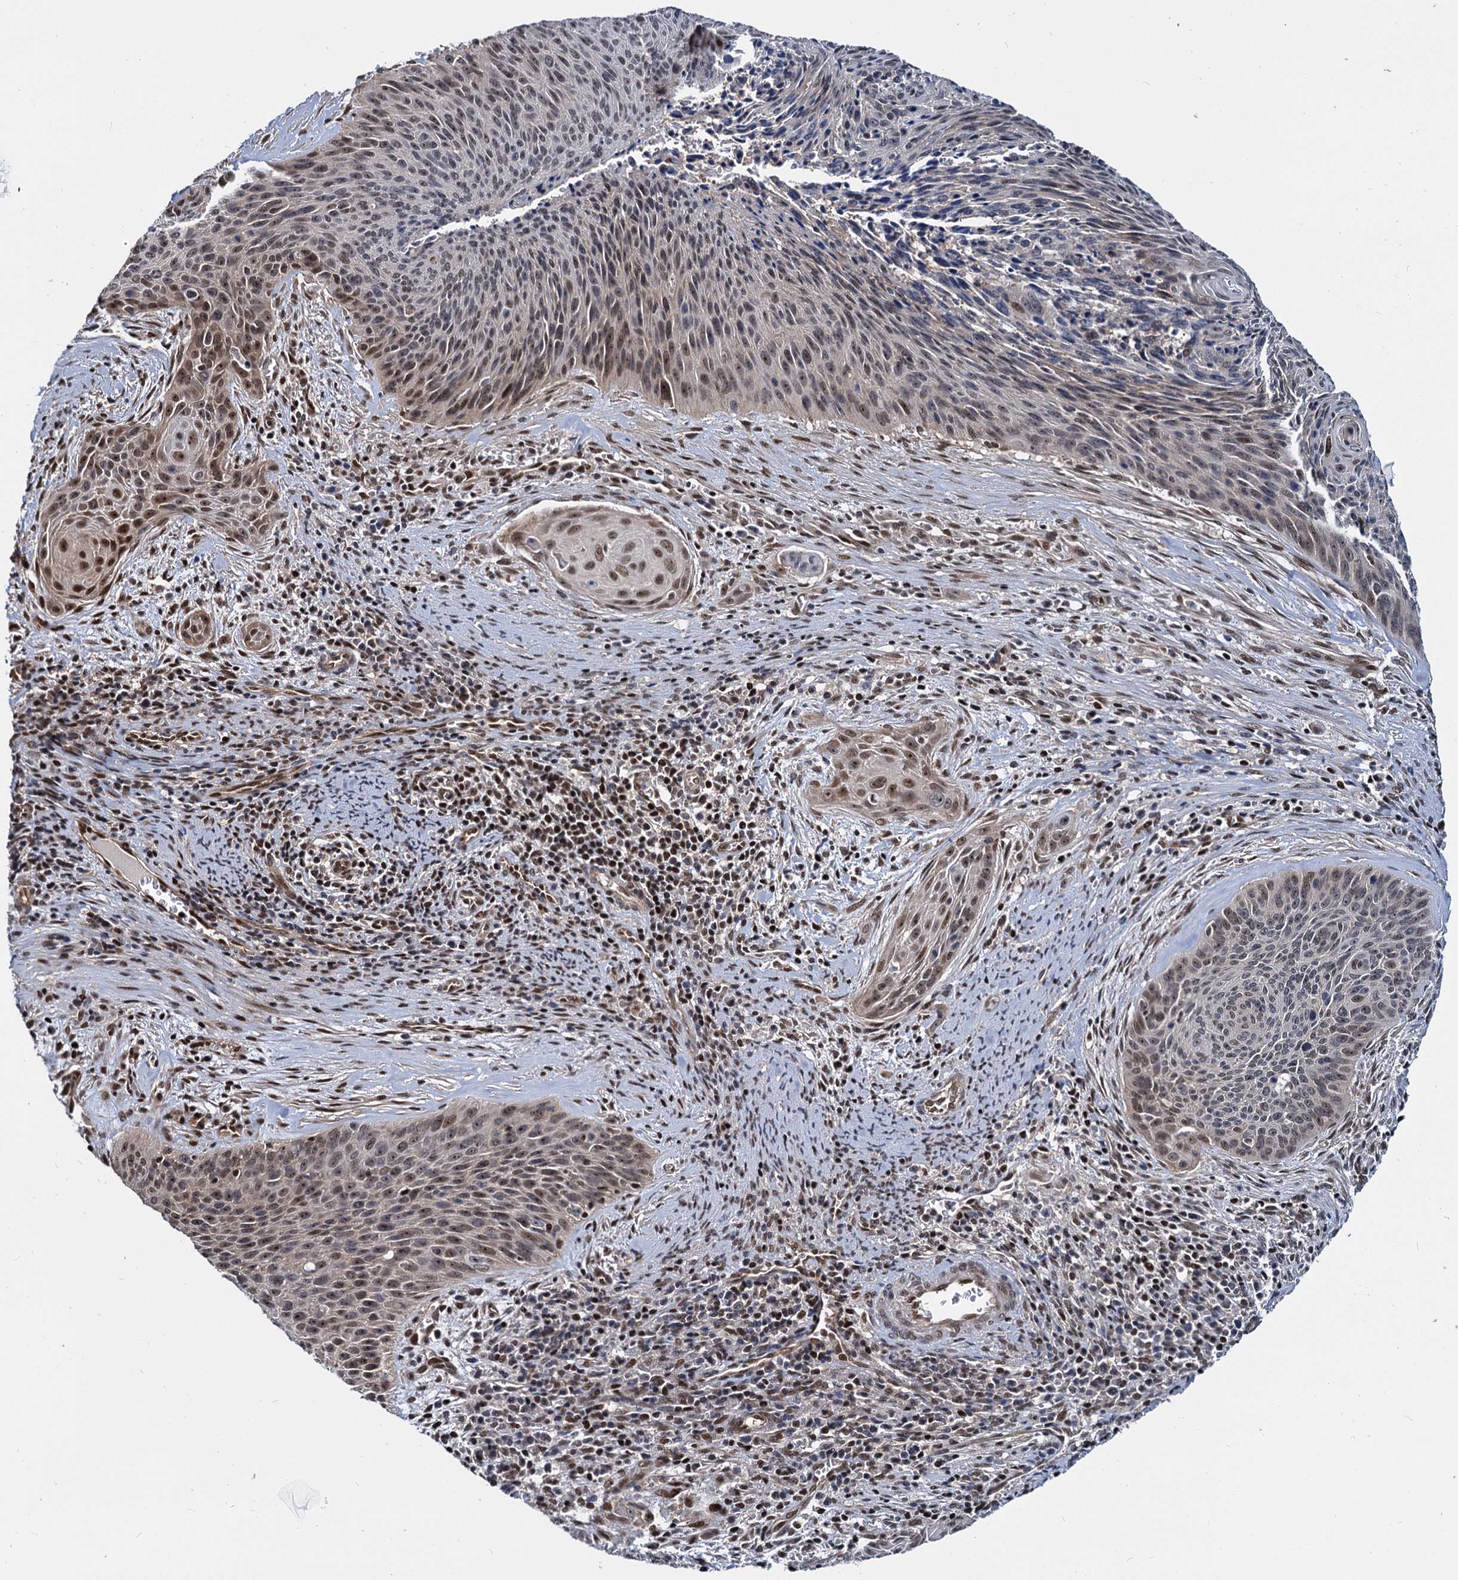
{"staining": {"intensity": "moderate", "quantity": "25%-75%", "location": "nuclear"}, "tissue": "cervical cancer", "cell_type": "Tumor cells", "image_type": "cancer", "snomed": [{"axis": "morphology", "description": "Squamous cell carcinoma, NOS"}, {"axis": "topography", "description": "Cervix"}], "caption": "A micrograph of human cervical squamous cell carcinoma stained for a protein reveals moderate nuclear brown staining in tumor cells.", "gene": "UBLCP1", "patient": {"sex": "female", "age": 55}}